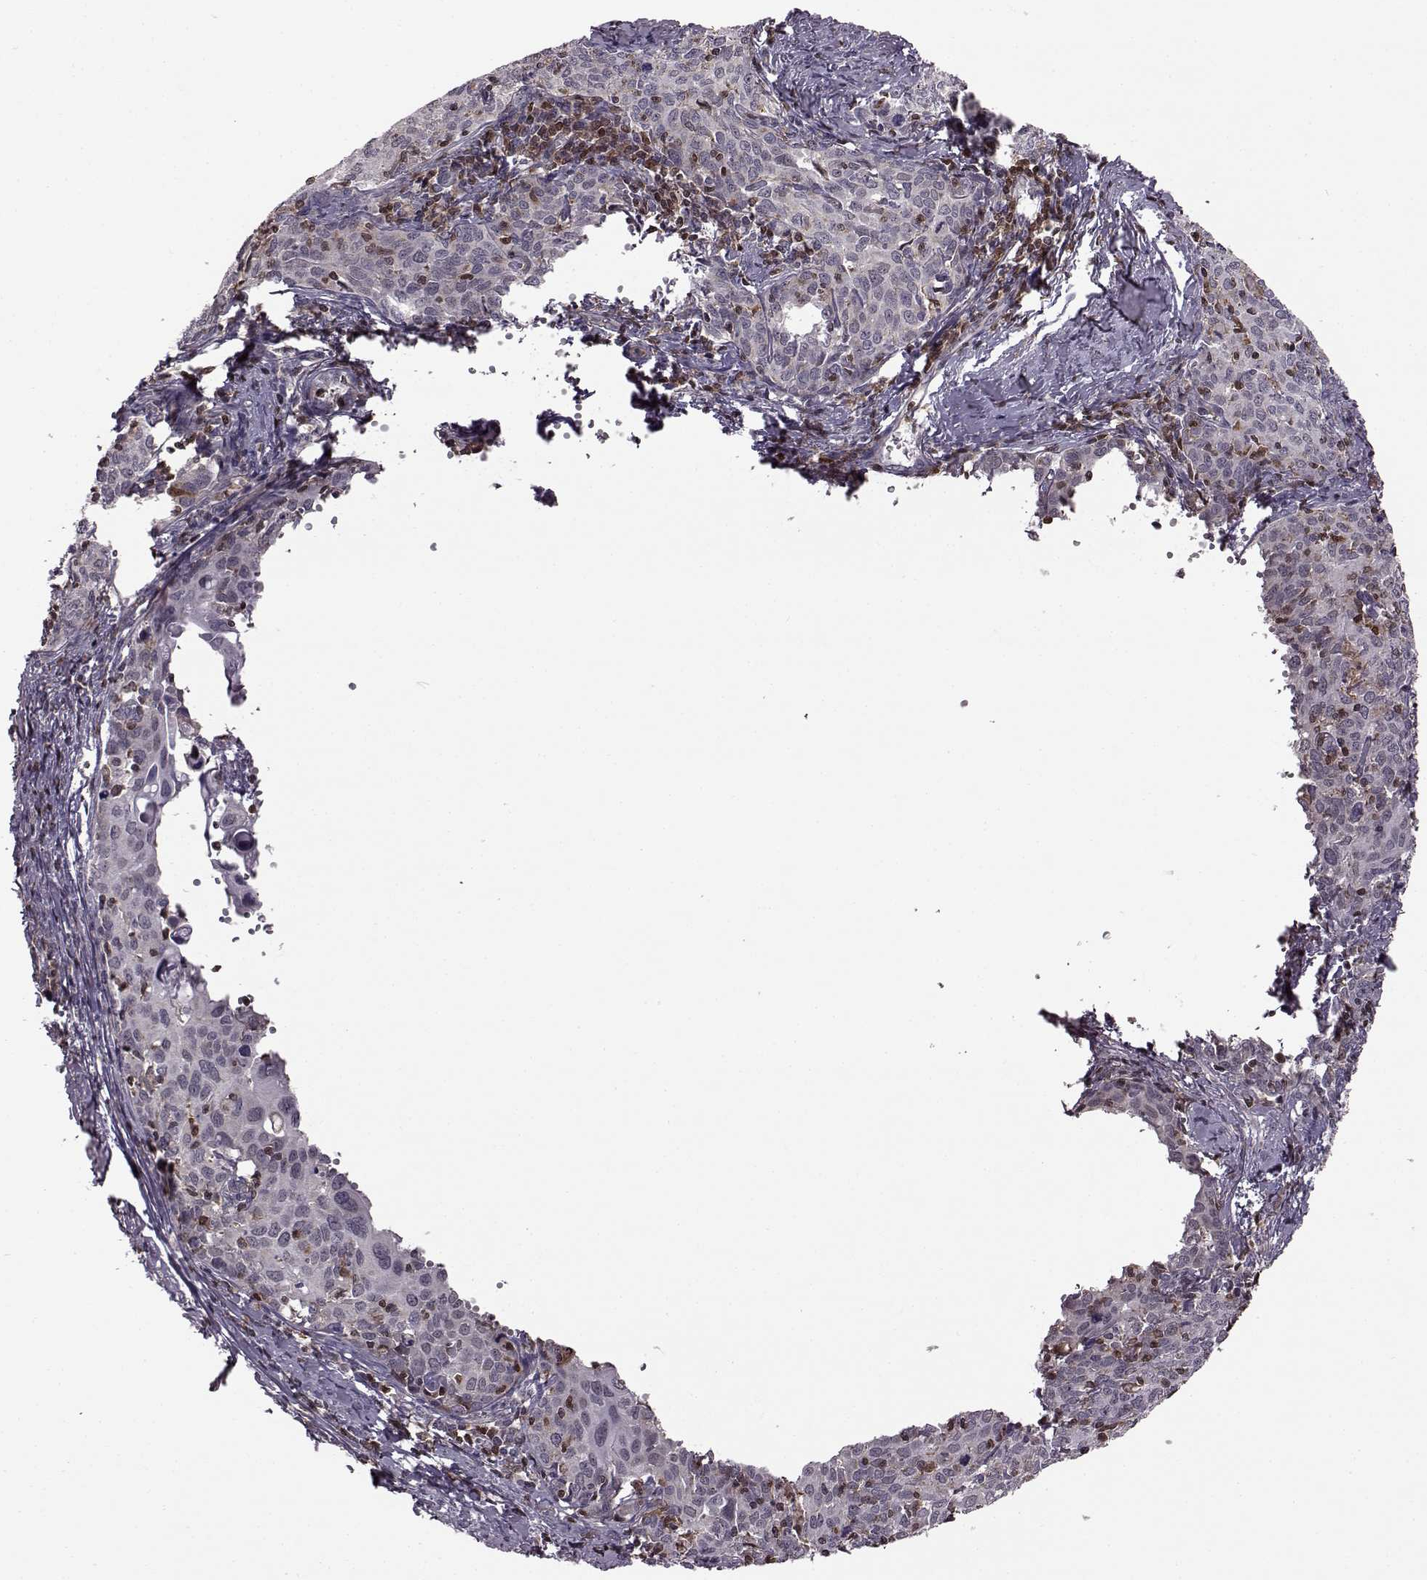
{"staining": {"intensity": "negative", "quantity": "none", "location": "none"}, "tissue": "cervical cancer", "cell_type": "Tumor cells", "image_type": "cancer", "snomed": [{"axis": "morphology", "description": "Squamous cell carcinoma, NOS"}, {"axis": "topography", "description": "Cervix"}], "caption": "Cervical cancer (squamous cell carcinoma) was stained to show a protein in brown. There is no significant staining in tumor cells.", "gene": "DOK2", "patient": {"sex": "female", "age": 62}}